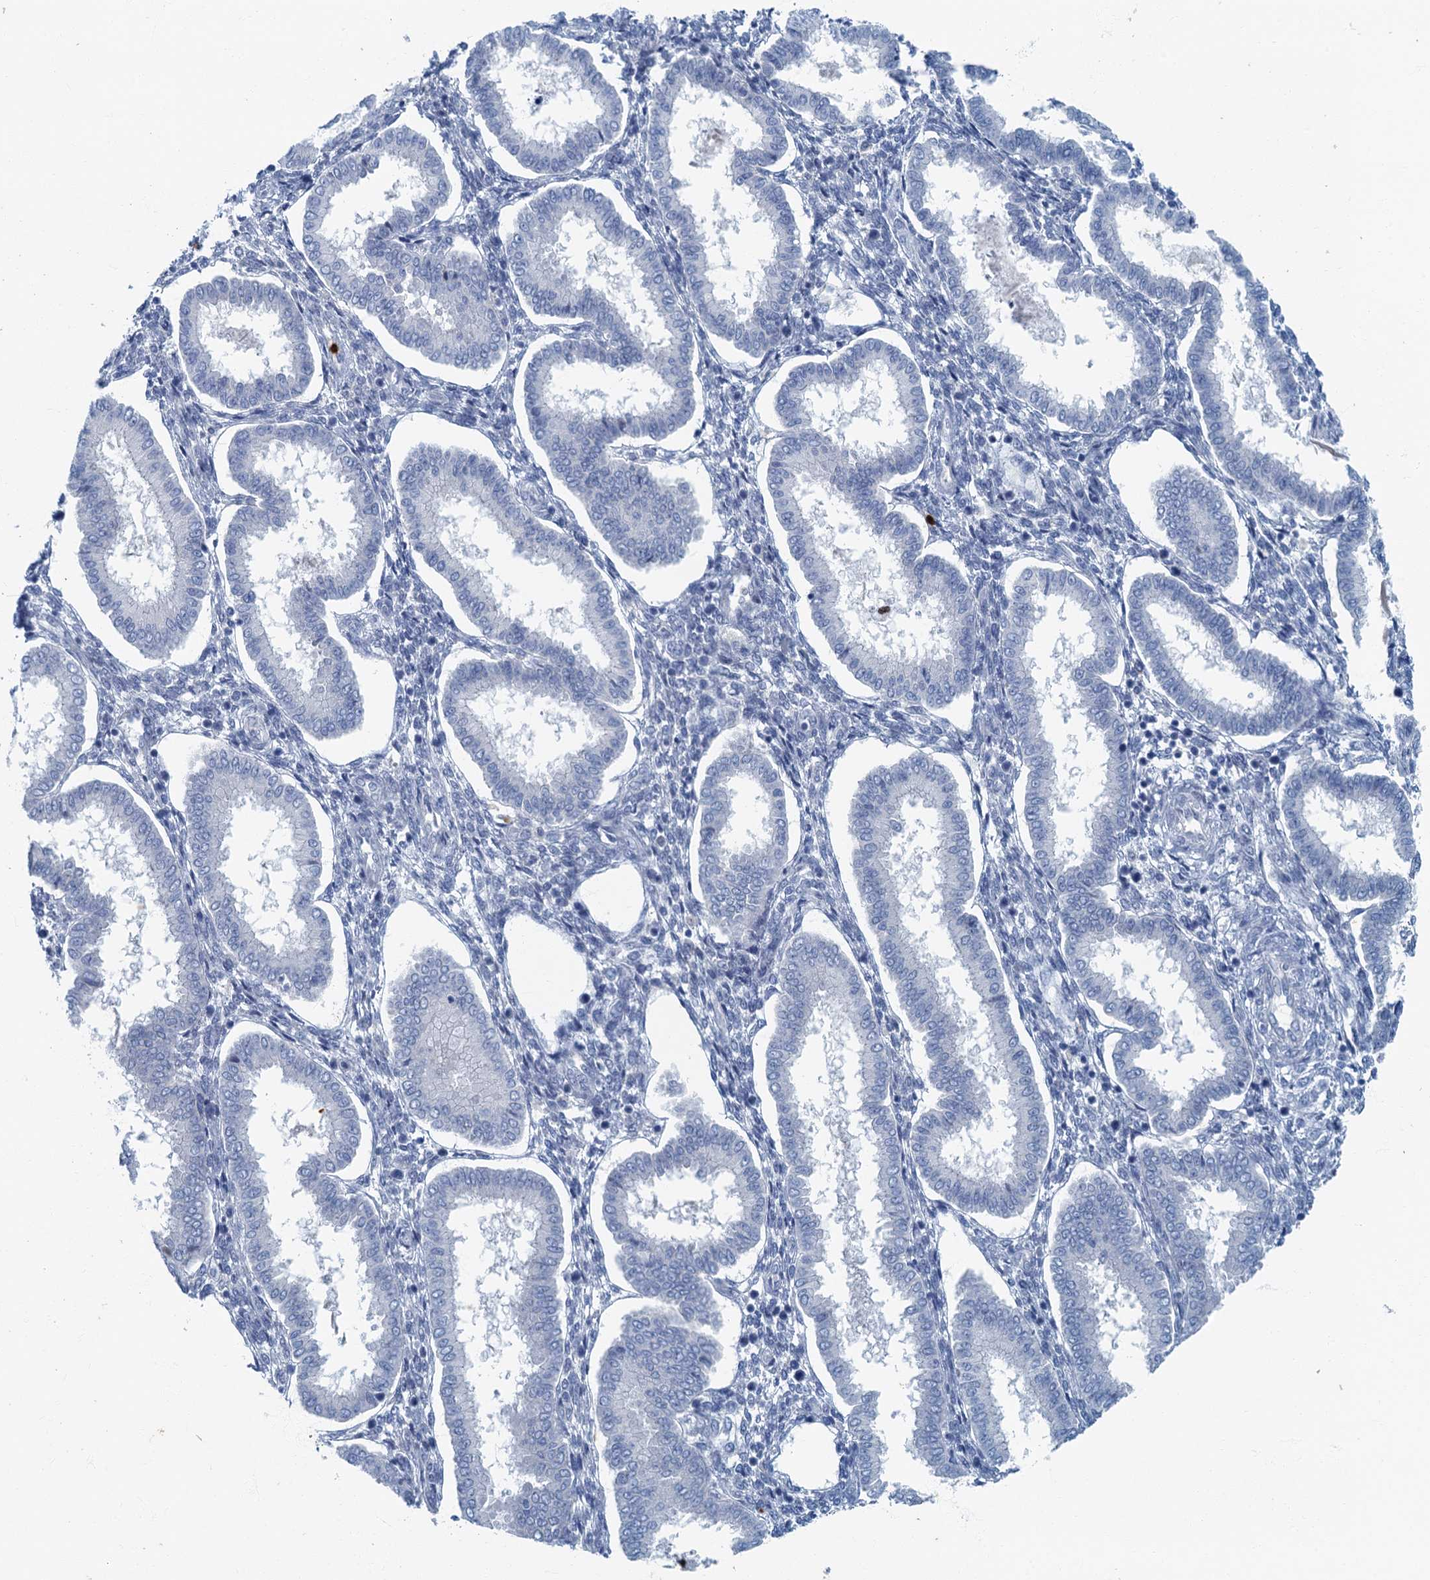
{"staining": {"intensity": "negative", "quantity": "none", "location": "none"}, "tissue": "endometrium", "cell_type": "Cells in endometrial stroma", "image_type": "normal", "snomed": [{"axis": "morphology", "description": "Normal tissue, NOS"}, {"axis": "topography", "description": "Endometrium"}], "caption": "Immunohistochemical staining of unremarkable human endometrium displays no significant staining in cells in endometrial stroma. (DAB (3,3'-diaminobenzidine) IHC visualized using brightfield microscopy, high magnification).", "gene": "ANKDD1A", "patient": {"sex": "female", "age": 24}}